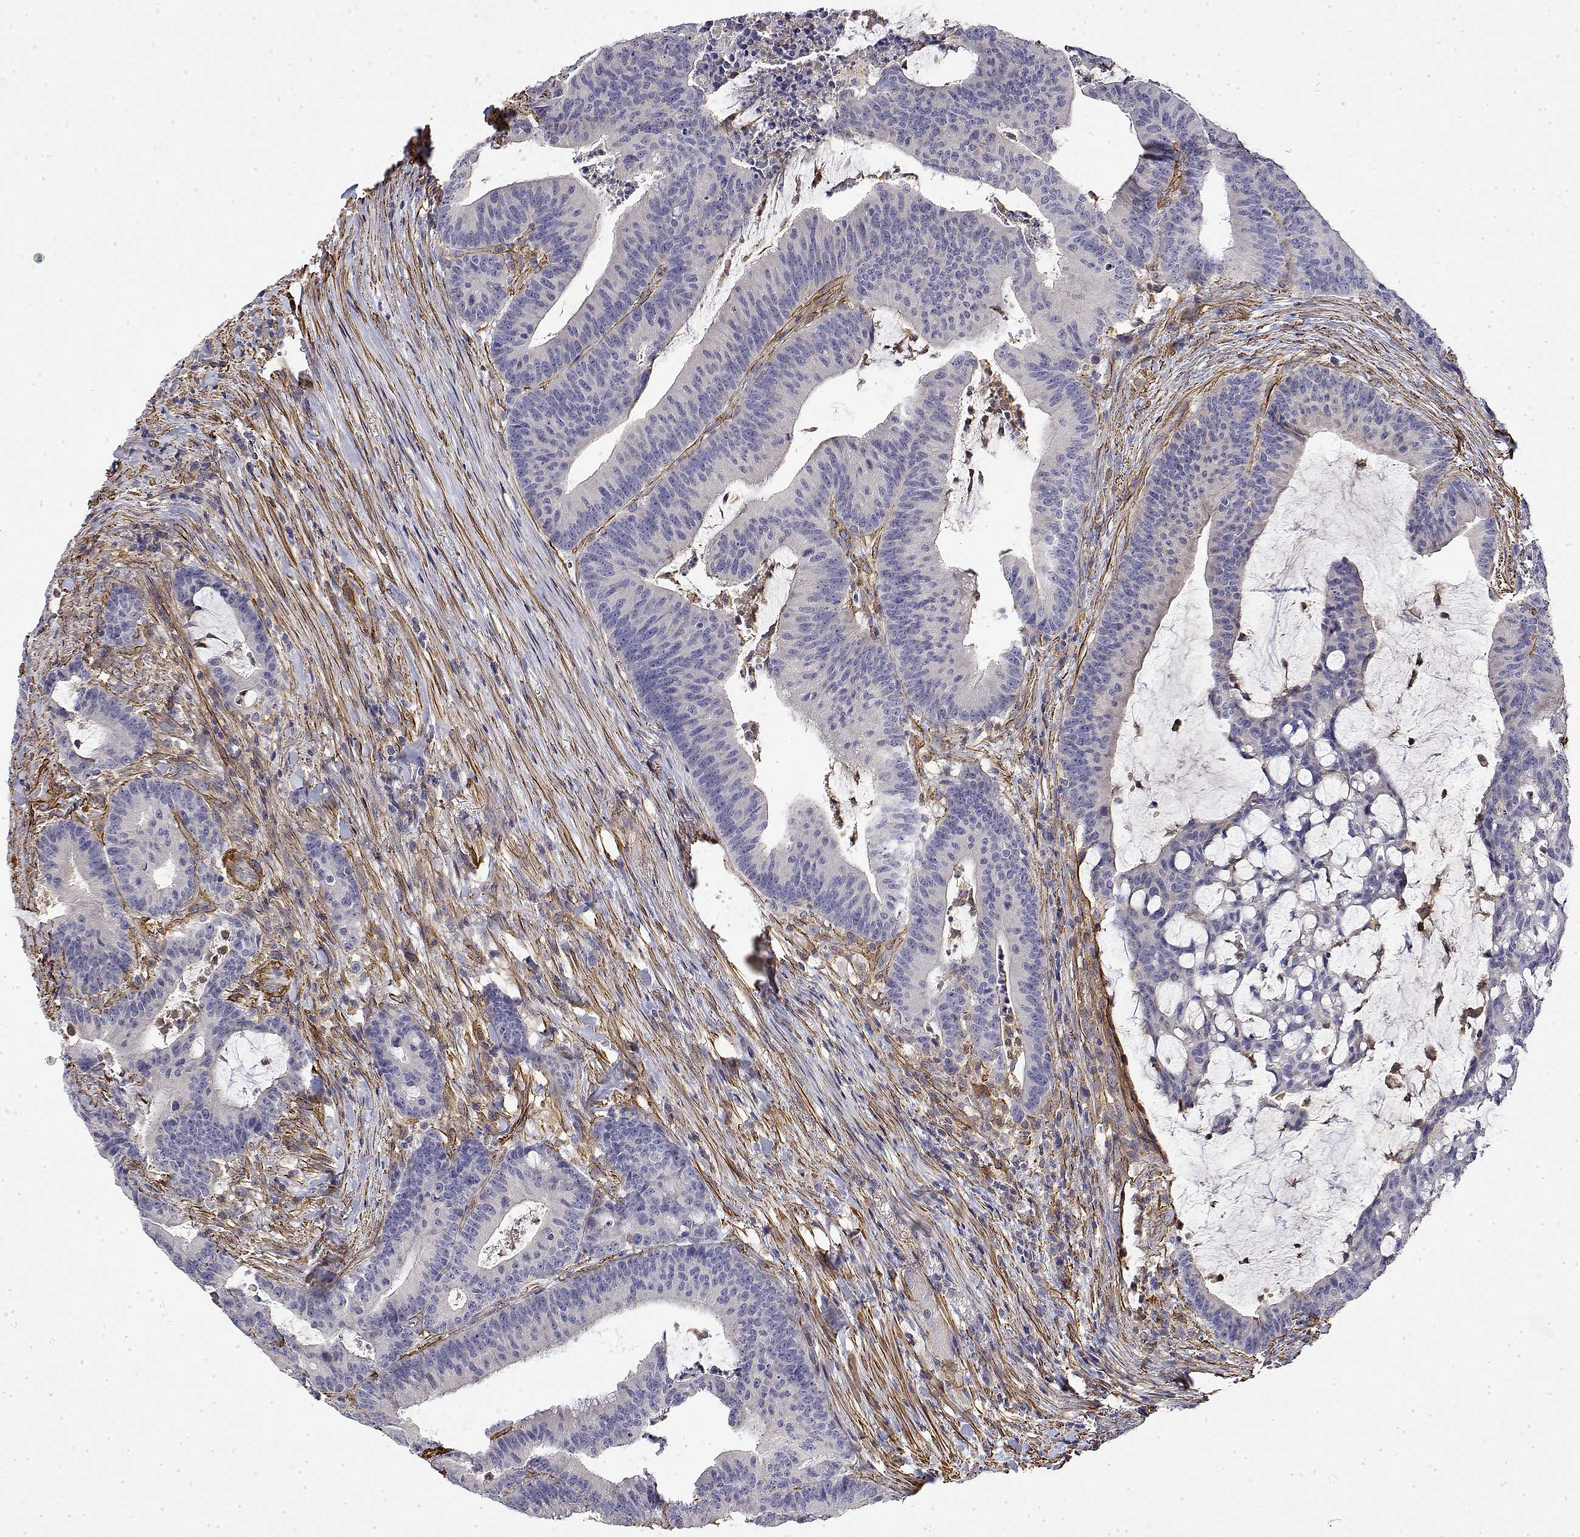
{"staining": {"intensity": "negative", "quantity": "none", "location": "none"}, "tissue": "colorectal cancer", "cell_type": "Tumor cells", "image_type": "cancer", "snomed": [{"axis": "morphology", "description": "Adenocarcinoma, NOS"}, {"axis": "topography", "description": "Colon"}], "caption": "The immunohistochemistry (IHC) histopathology image has no significant staining in tumor cells of adenocarcinoma (colorectal) tissue.", "gene": "SOWAHD", "patient": {"sex": "female", "age": 78}}